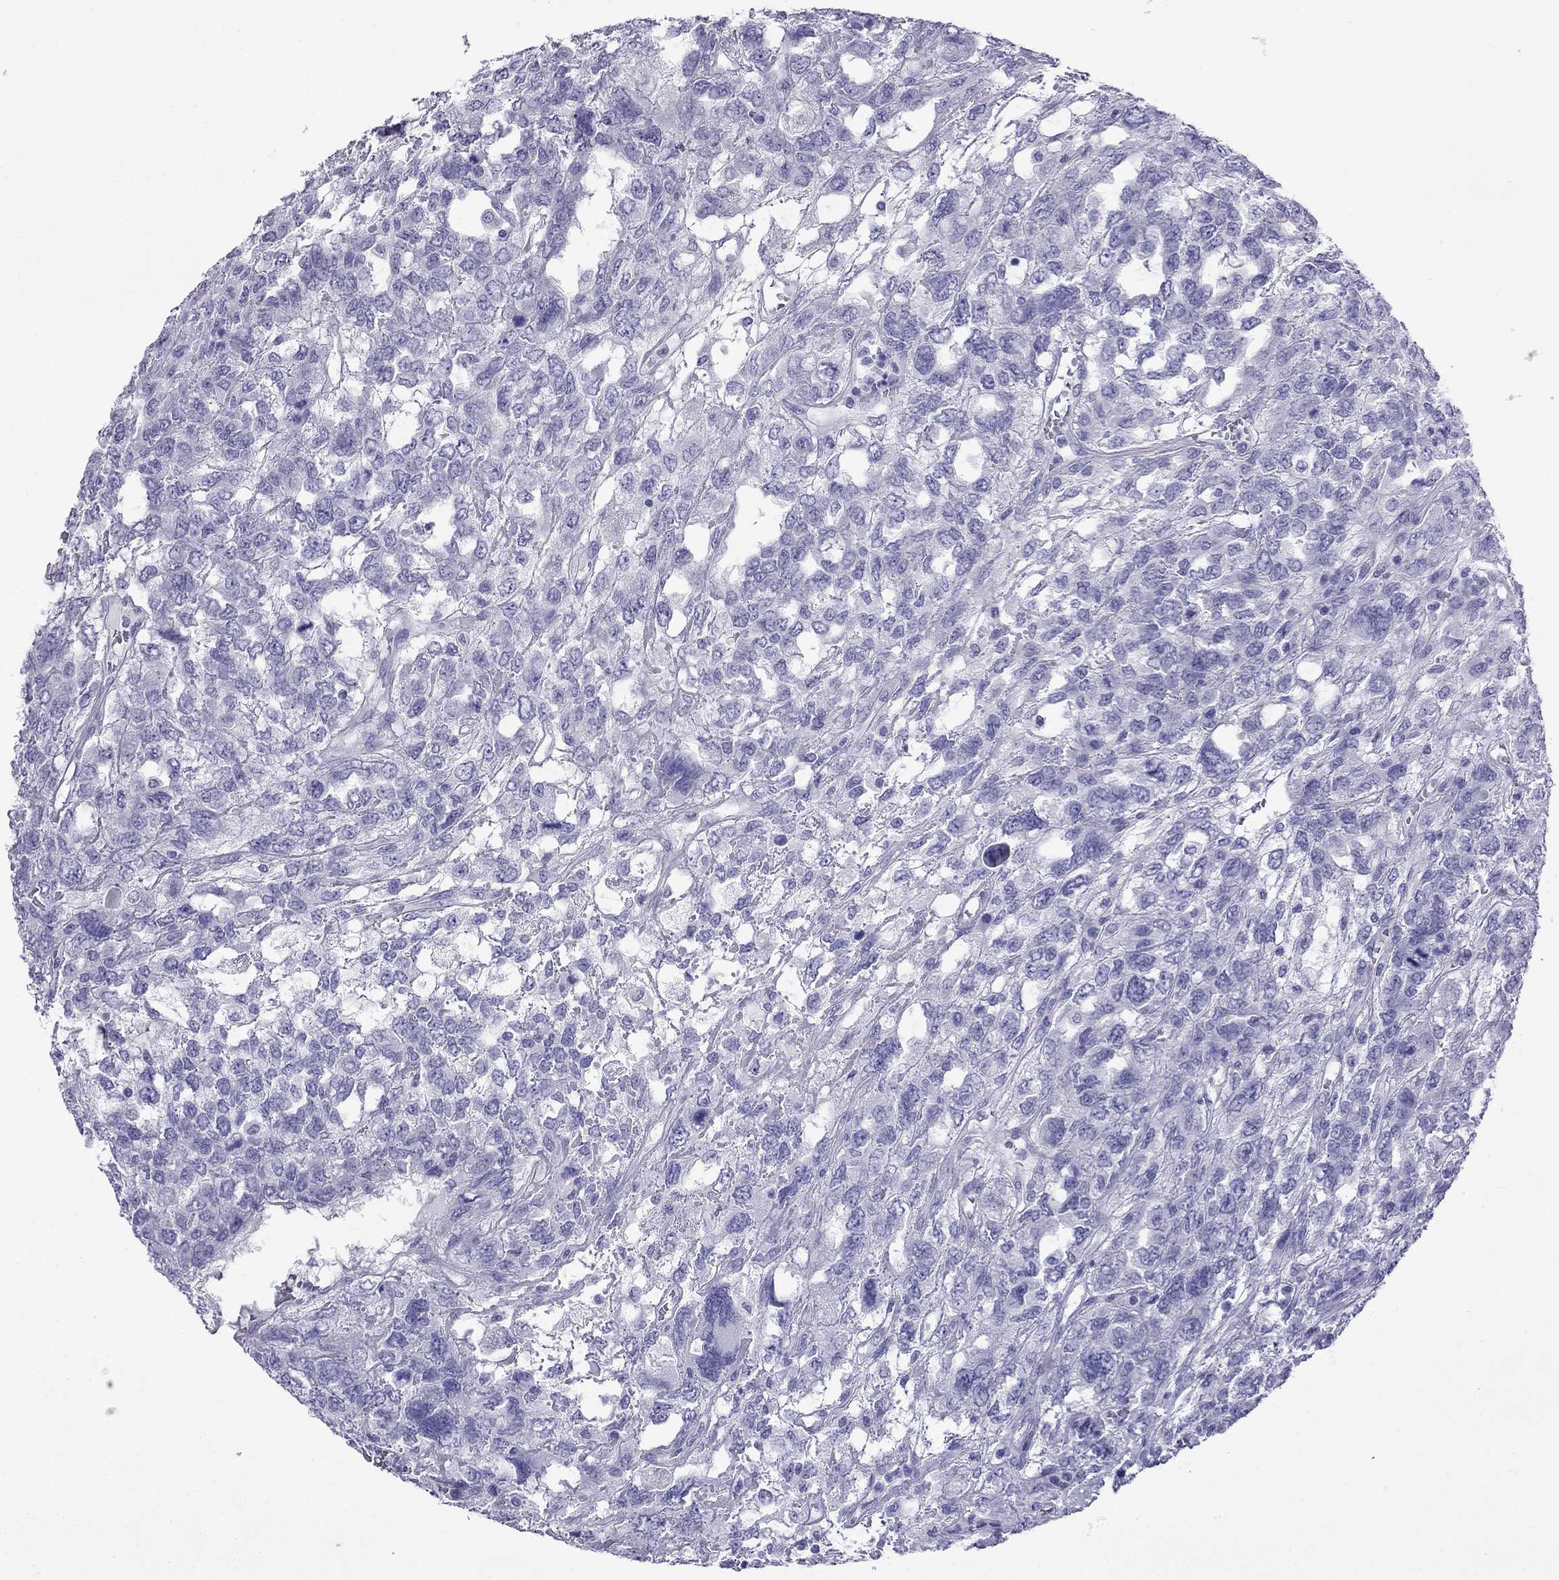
{"staining": {"intensity": "negative", "quantity": "none", "location": "none"}, "tissue": "testis cancer", "cell_type": "Tumor cells", "image_type": "cancer", "snomed": [{"axis": "morphology", "description": "Seminoma, NOS"}, {"axis": "topography", "description": "Testis"}], "caption": "Testis cancer (seminoma) was stained to show a protein in brown. There is no significant positivity in tumor cells. The staining was performed using DAB (3,3'-diaminobenzidine) to visualize the protein expression in brown, while the nuclei were stained in blue with hematoxylin (Magnification: 20x).", "gene": "ARR3", "patient": {"sex": "male", "age": 52}}